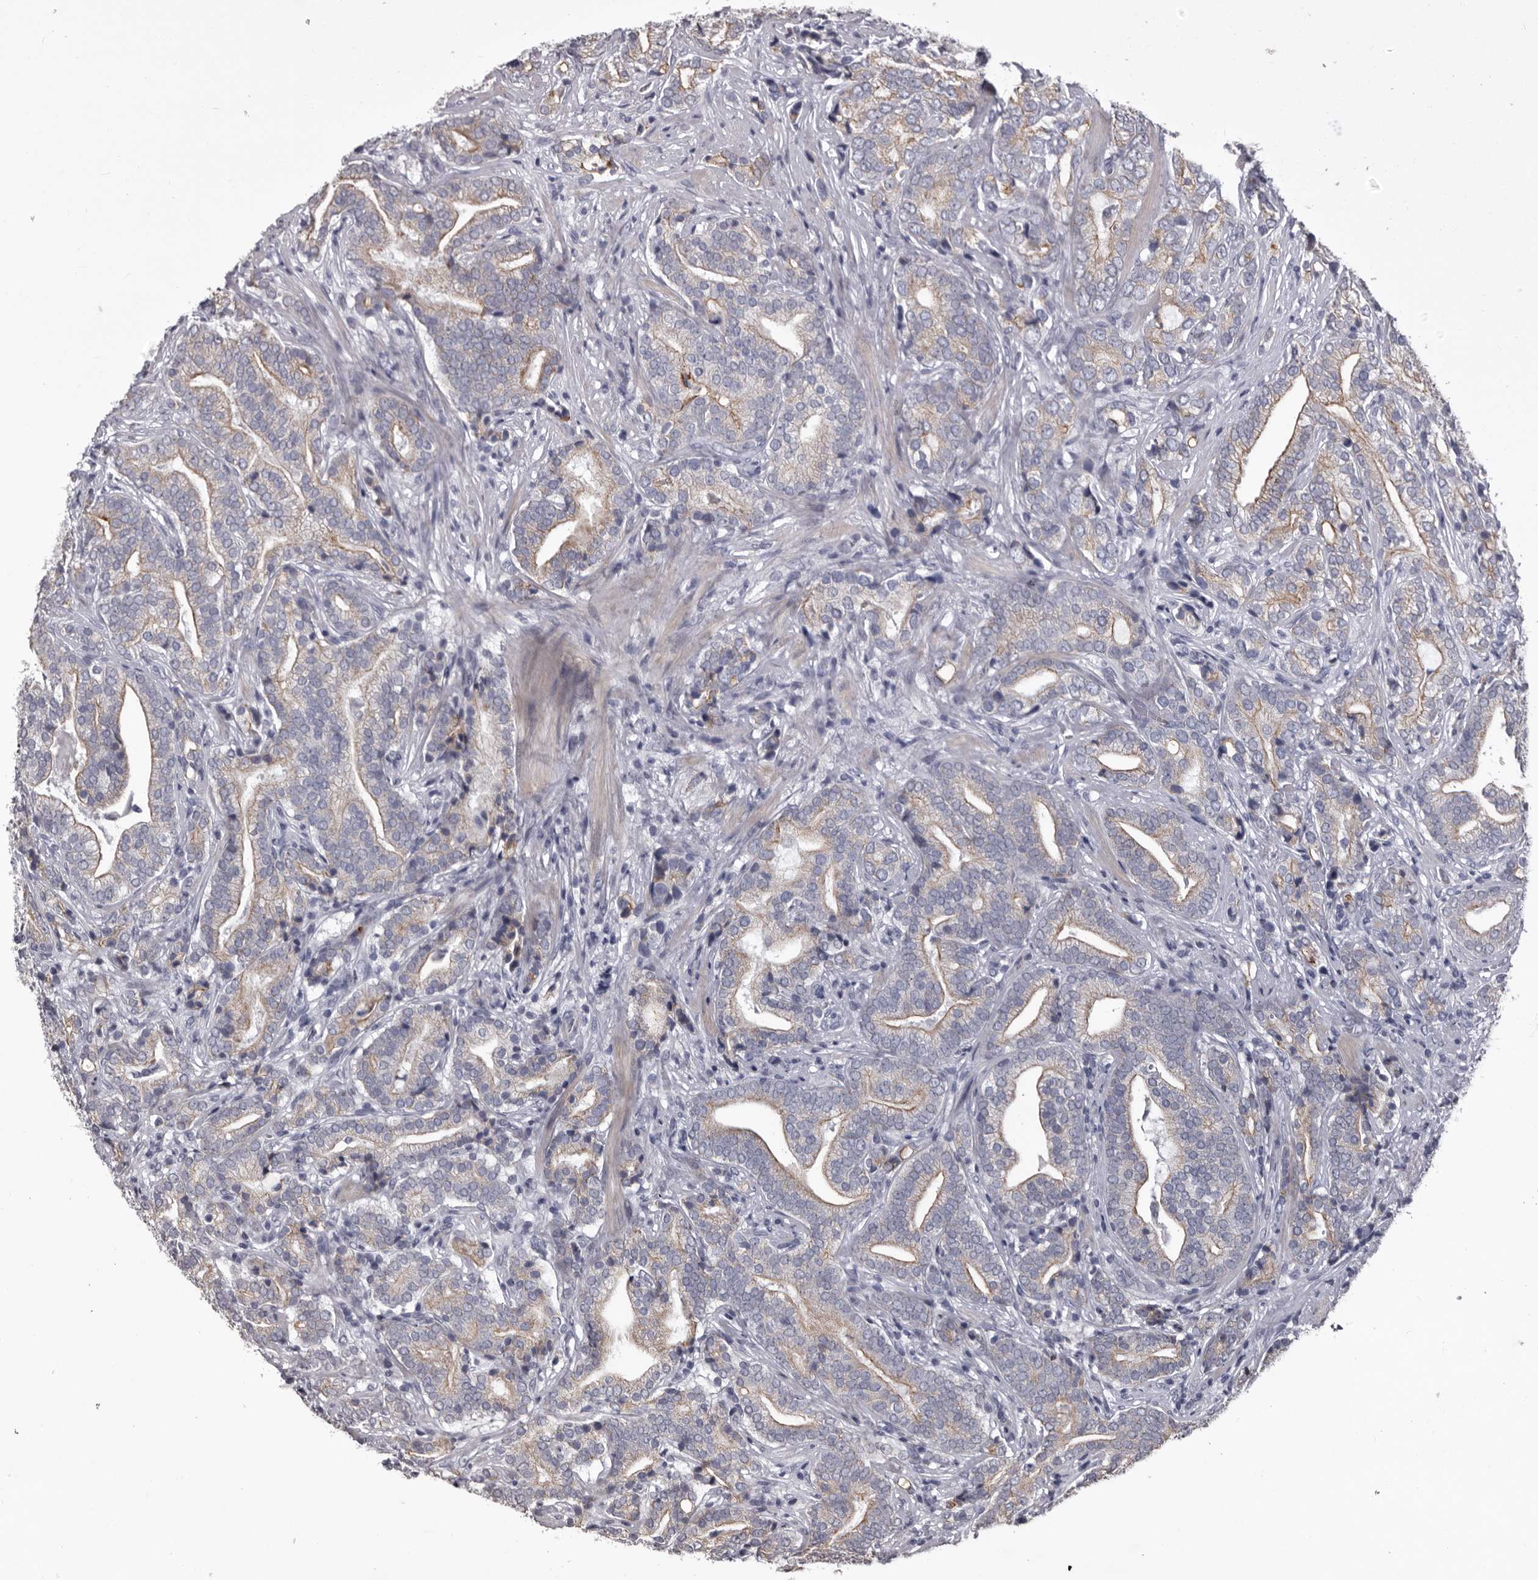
{"staining": {"intensity": "weak", "quantity": "<25%", "location": "cytoplasmic/membranous"}, "tissue": "prostate cancer", "cell_type": "Tumor cells", "image_type": "cancer", "snomed": [{"axis": "morphology", "description": "Adenocarcinoma, High grade"}, {"axis": "topography", "description": "Prostate"}], "caption": "This is a image of immunohistochemistry staining of adenocarcinoma (high-grade) (prostate), which shows no expression in tumor cells.", "gene": "LPAR6", "patient": {"sex": "male", "age": 57}}